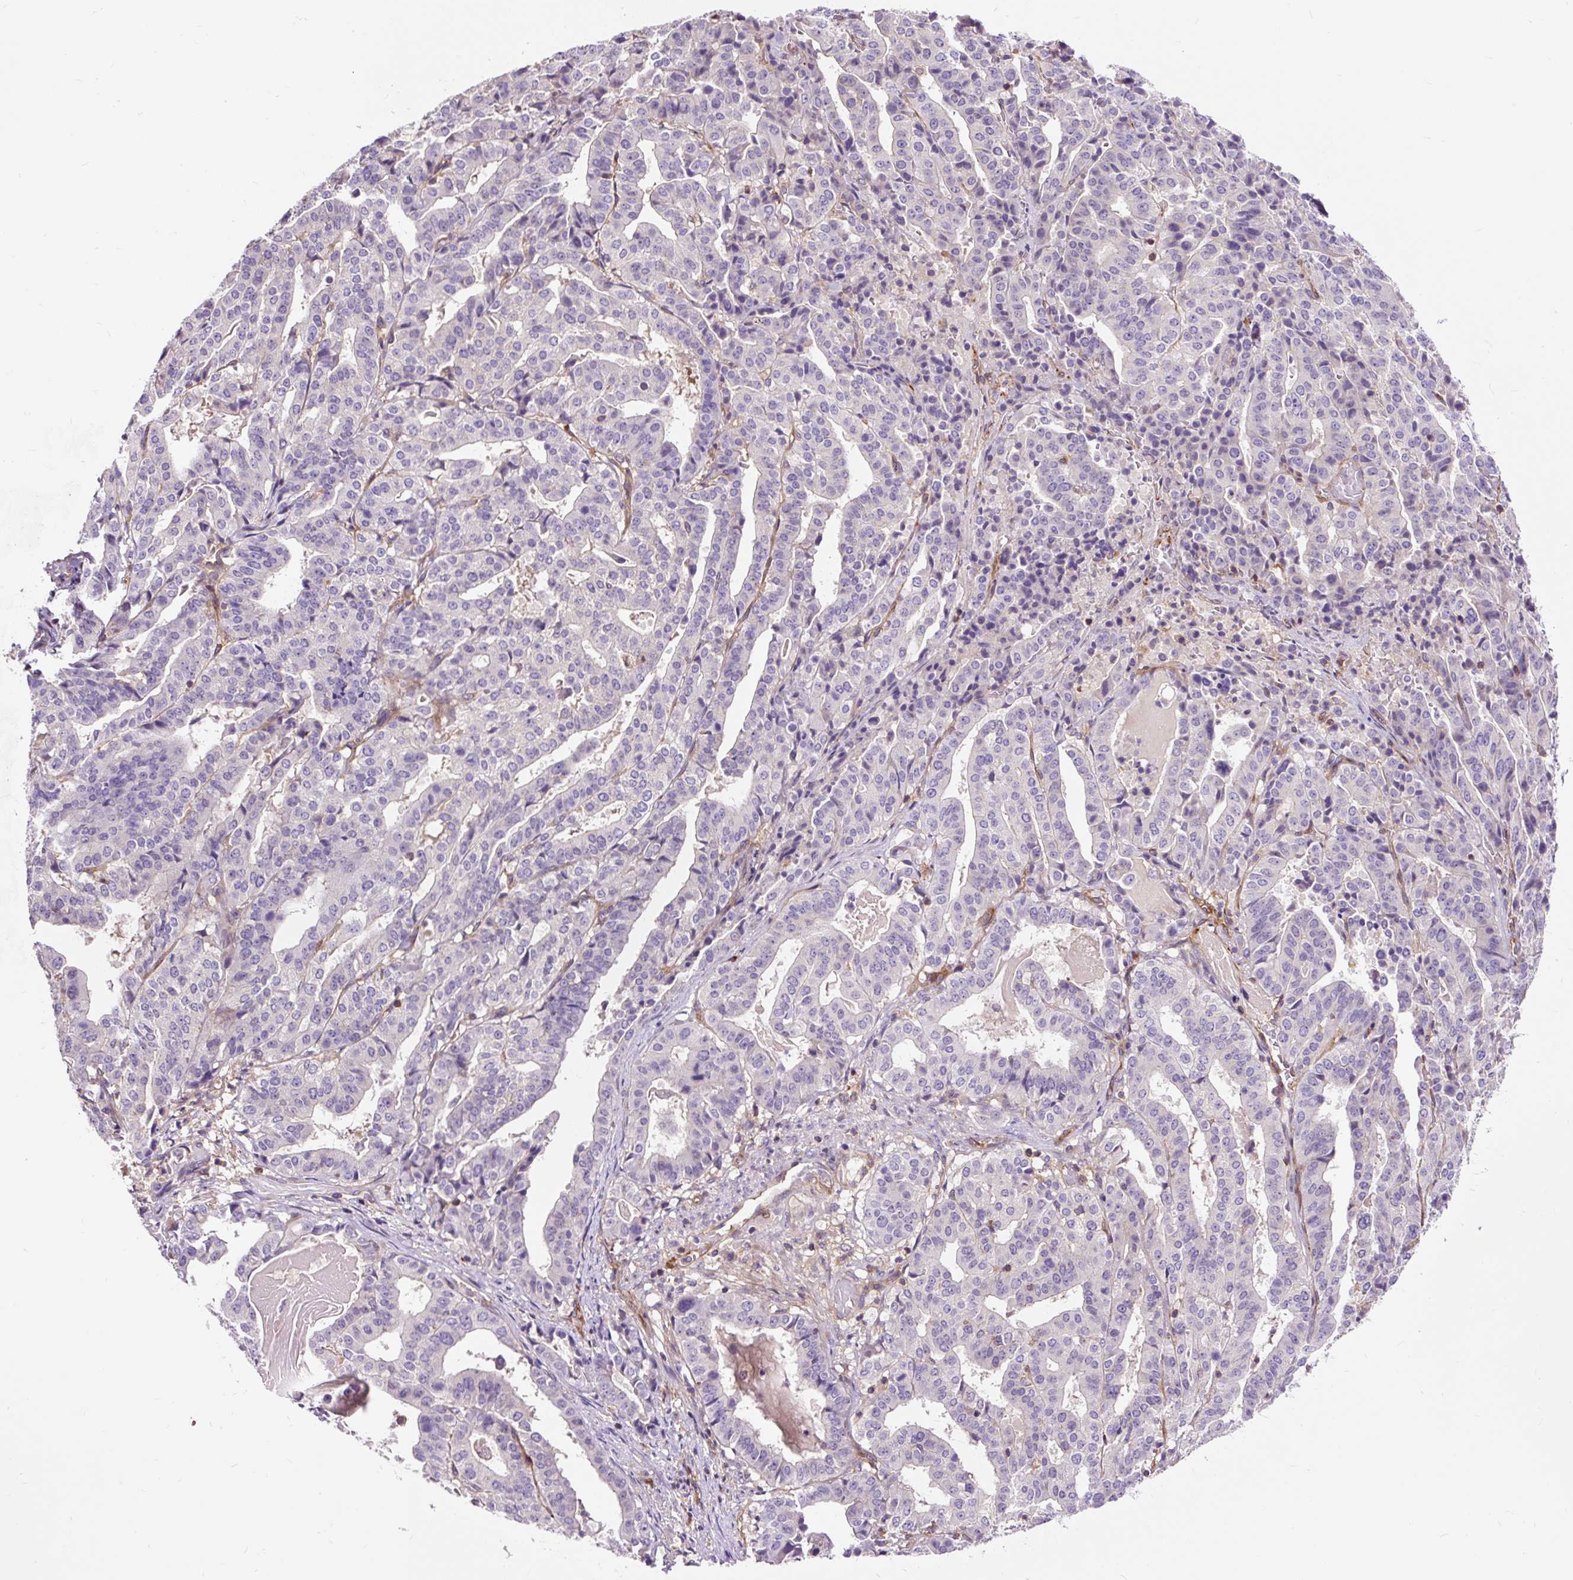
{"staining": {"intensity": "negative", "quantity": "none", "location": "none"}, "tissue": "stomach cancer", "cell_type": "Tumor cells", "image_type": "cancer", "snomed": [{"axis": "morphology", "description": "Adenocarcinoma, NOS"}, {"axis": "topography", "description": "Stomach"}], "caption": "Micrograph shows no protein expression in tumor cells of stomach cancer (adenocarcinoma) tissue.", "gene": "PCDHGB3", "patient": {"sex": "male", "age": 48}}